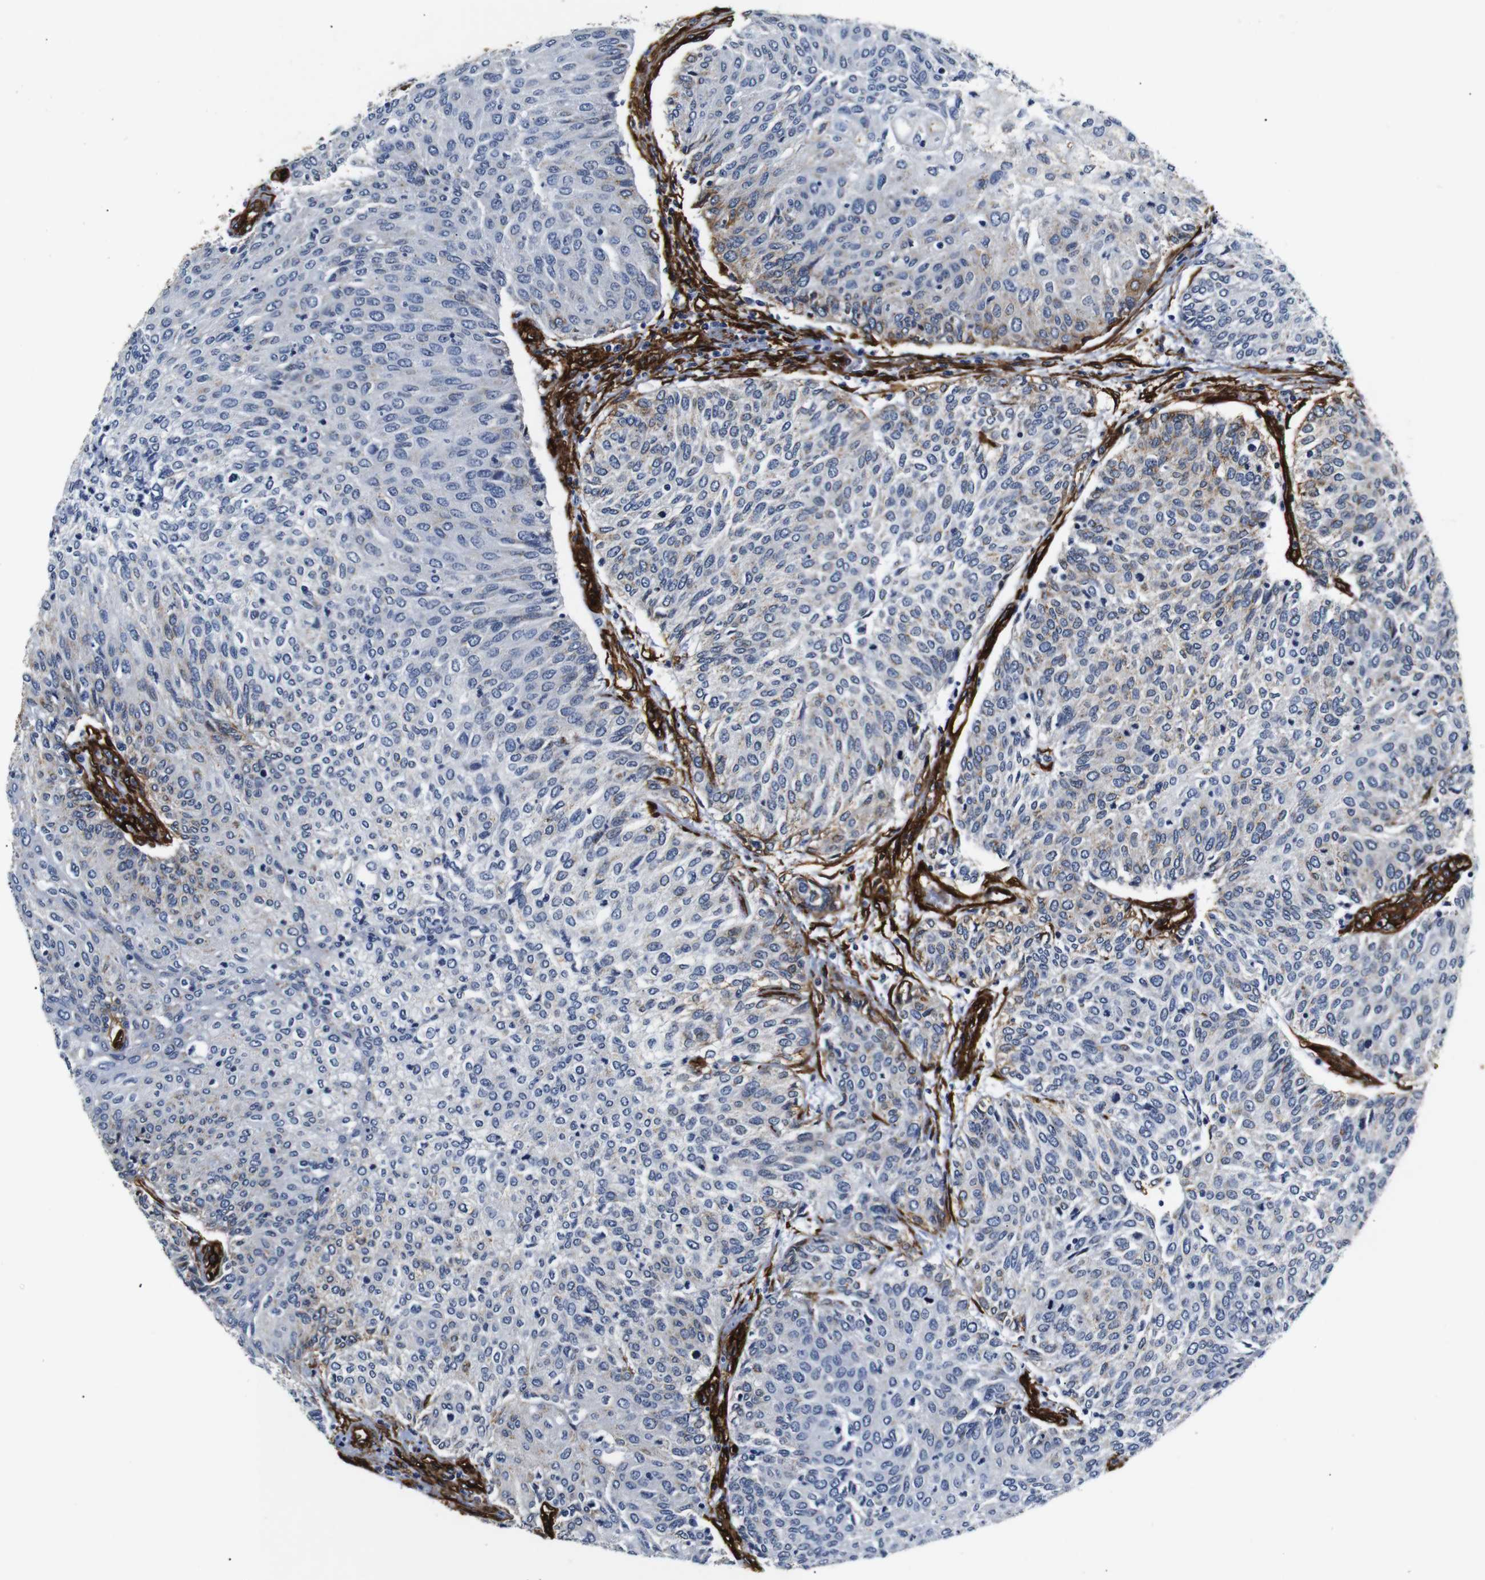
{"staining": {"intensity": "negative", "quantity": "none", "location": "none"}, "tissue": "urothelial cancer", "cell_type": "Tumor cells", "image_type": "cancer", "snomed": [{"axis": "morphology", "description": "Urothelial carcinoma, Low grade"}, {"axis": "topography", "description": "Urinary bladder"}], "caption": "This is a histopathology image of immunohistochemistry (IHC) staining of urothelial carcinoma (low-grade), which shows no expression in tumor cells.", "gene": "CAV2", "patient": {"sex": "female", "age": 79}}